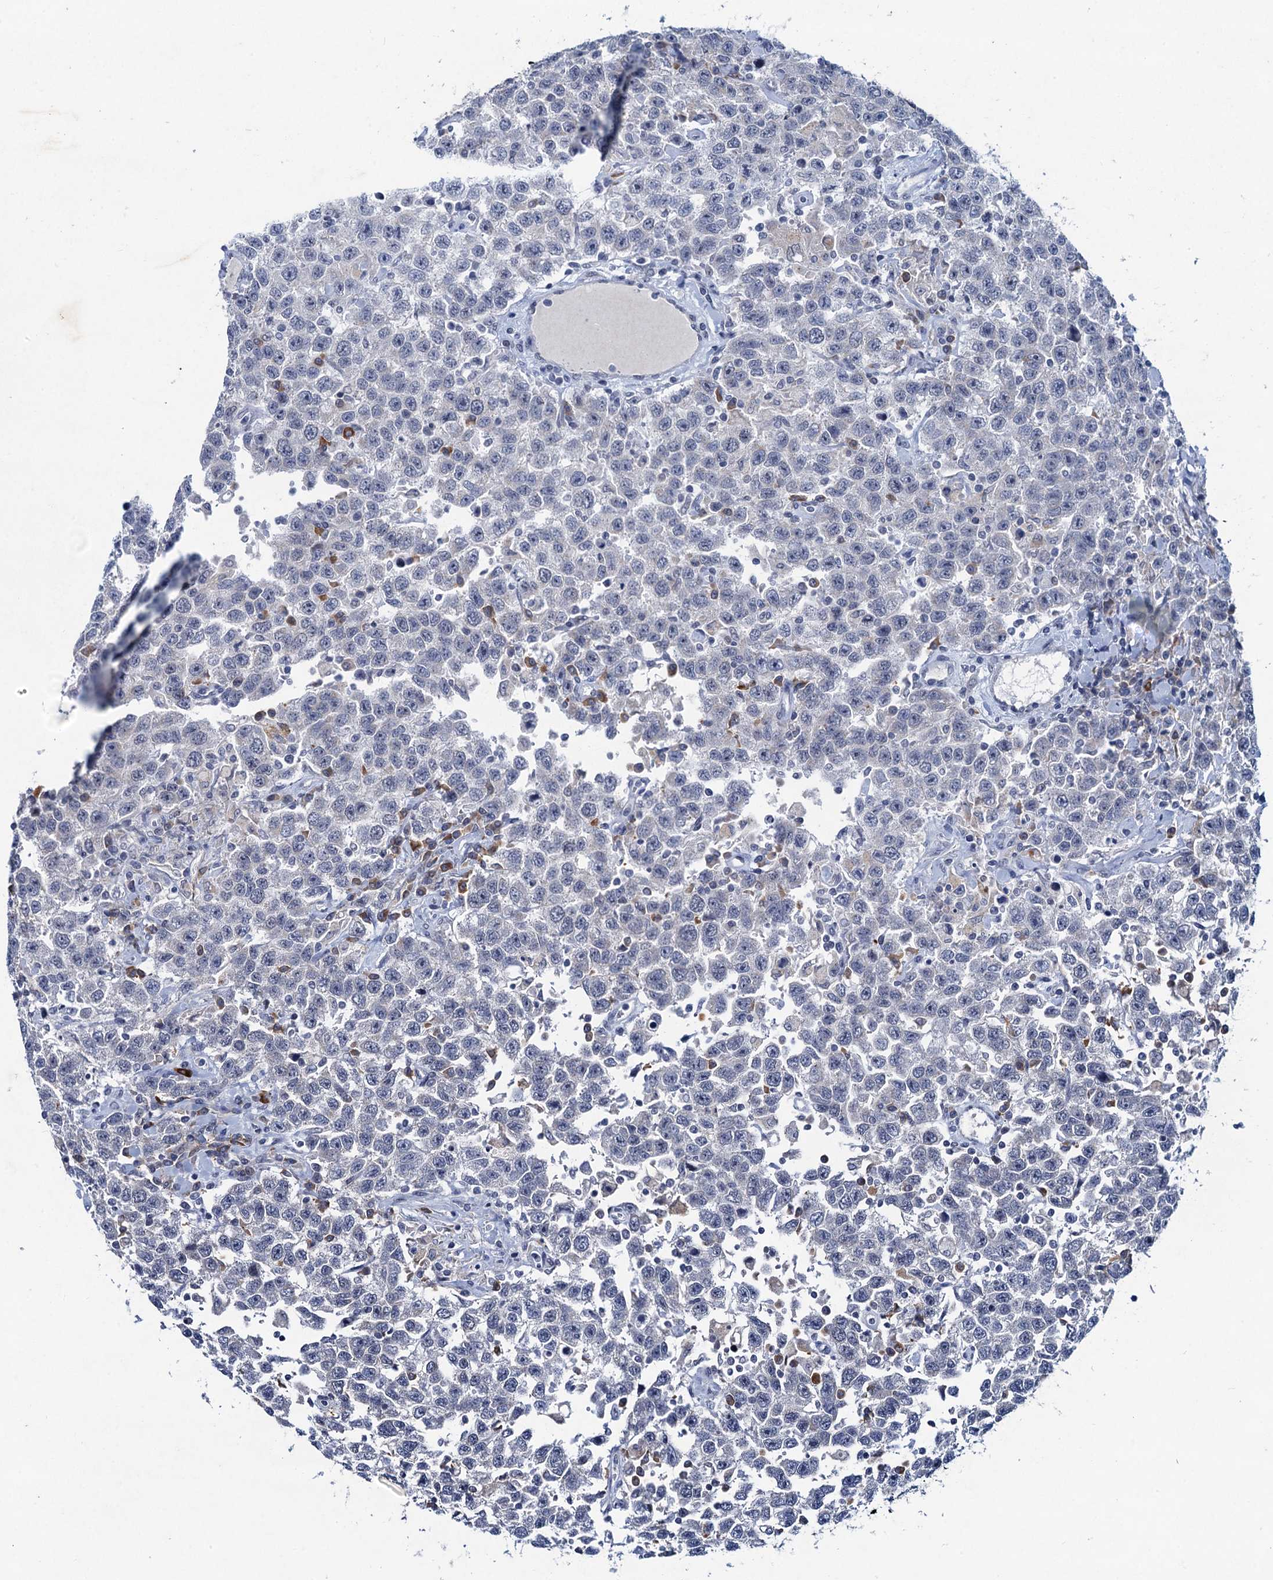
{"staining": {"intensity": "negative", "quantity": "none", "location": "none"}, "tissue": "testis cancer", "cell_type": "Tumor cells", "image_type": "cancer", "snomed": [{"axis": "morphology", "description": "Seminoma, NOS"}, {"axis": "topography", "description": "Testis"}], "caption": "A high-resolution image shows immunohistochemistry staining of testis seminoma, which exhibits no significant staining in tumor cells.", "gene": "HAPSTR1", "patient": {"sex": "male", "age": 41}}